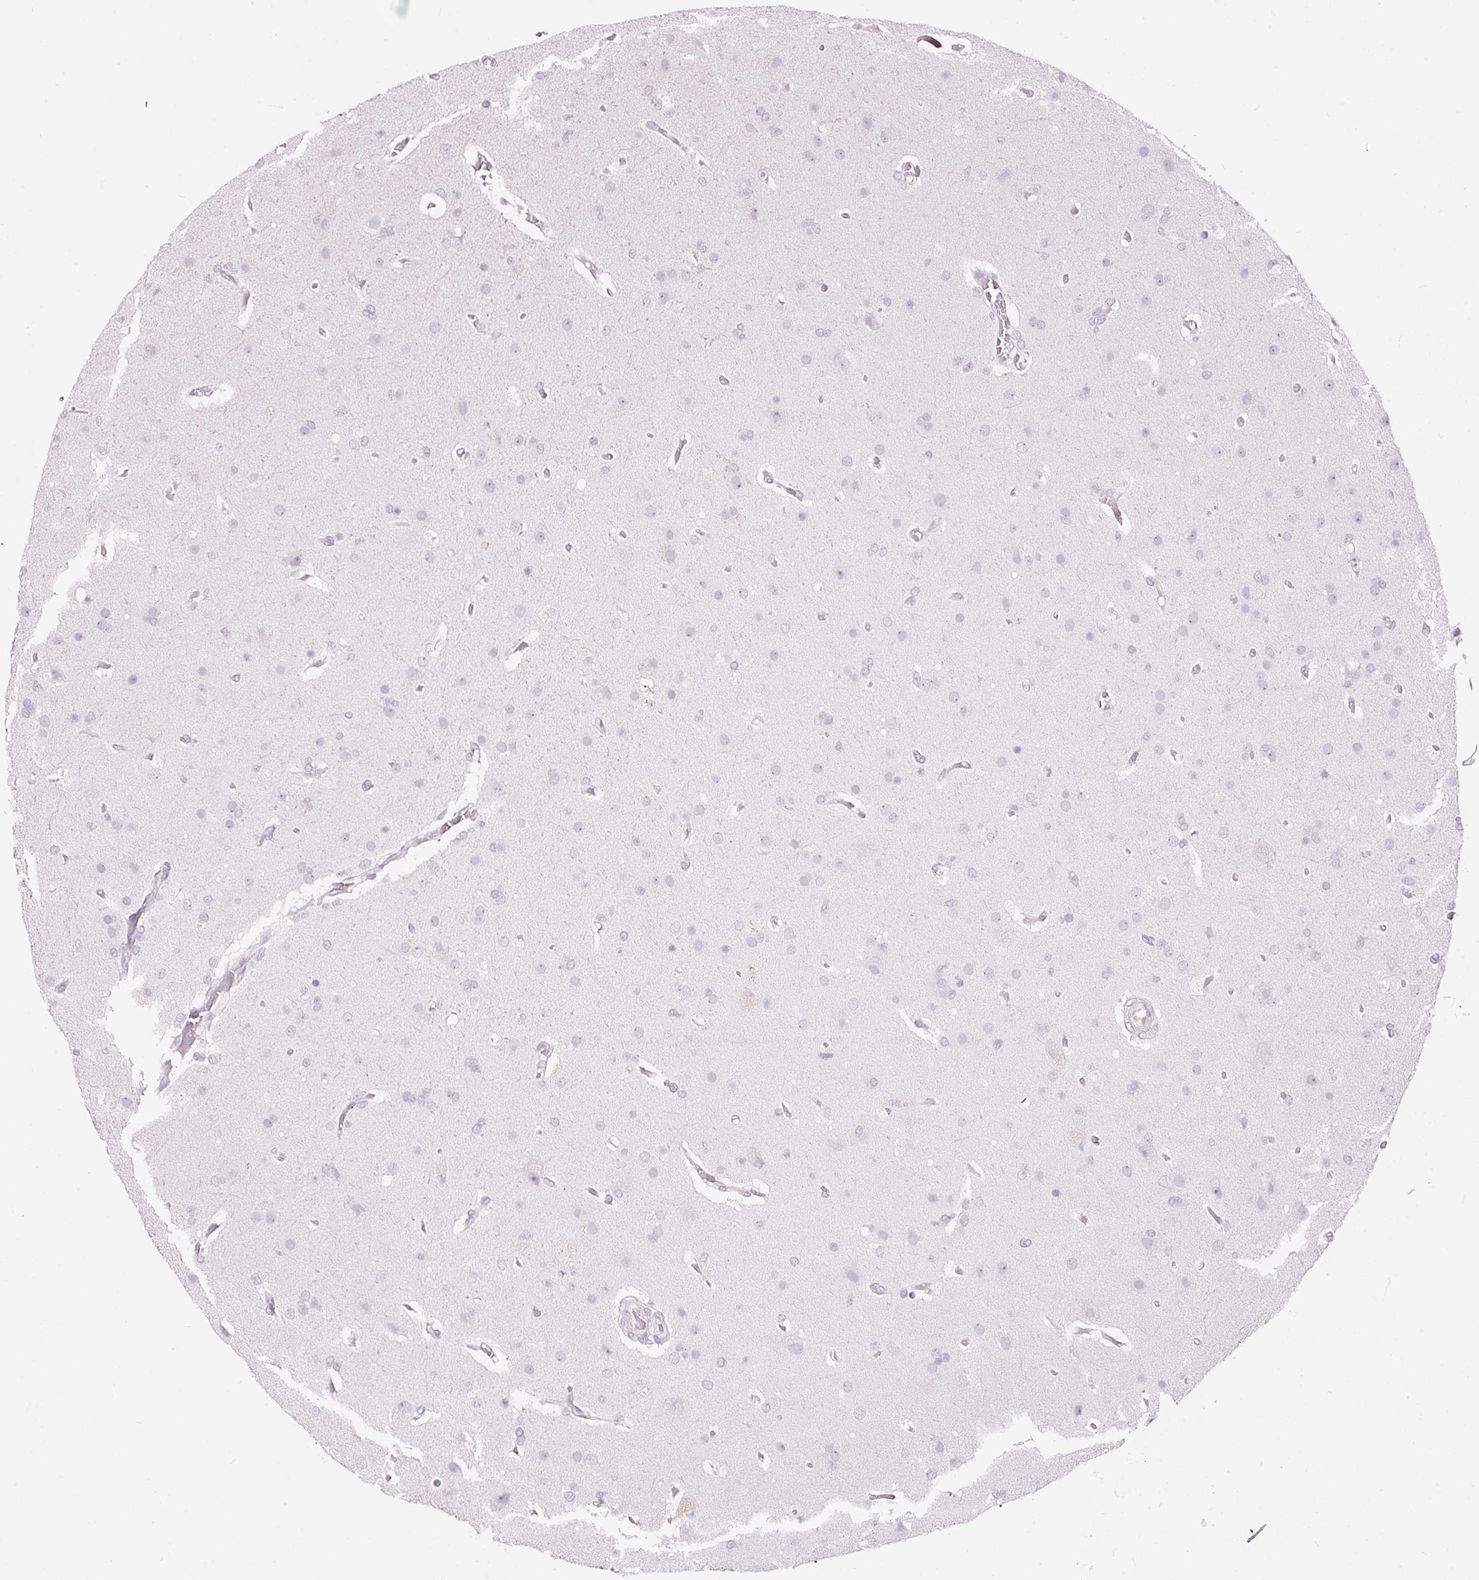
{"staining": {"intensity": "negative", "quantity": "none", "location": "none"}, "tissue": "glioma", "cell_type": "Tumor cells", "image_type": "cancer", "snomed": [{"axis": "morphology", "description": "Glioma, malignant, High grade"}, {"axis": "topography", "description": "Brain"}], "caption": "IHC of human glioma exhibits no expression in tumor cells. Brightfield microscopy of IHC stained with DAB (3,3'-diaminobenzidine) (brown) and hematoxylin (blue), captured at high magnification.", "gene": "LAMP3", "patient": {"sex": "female", "age": 74}}